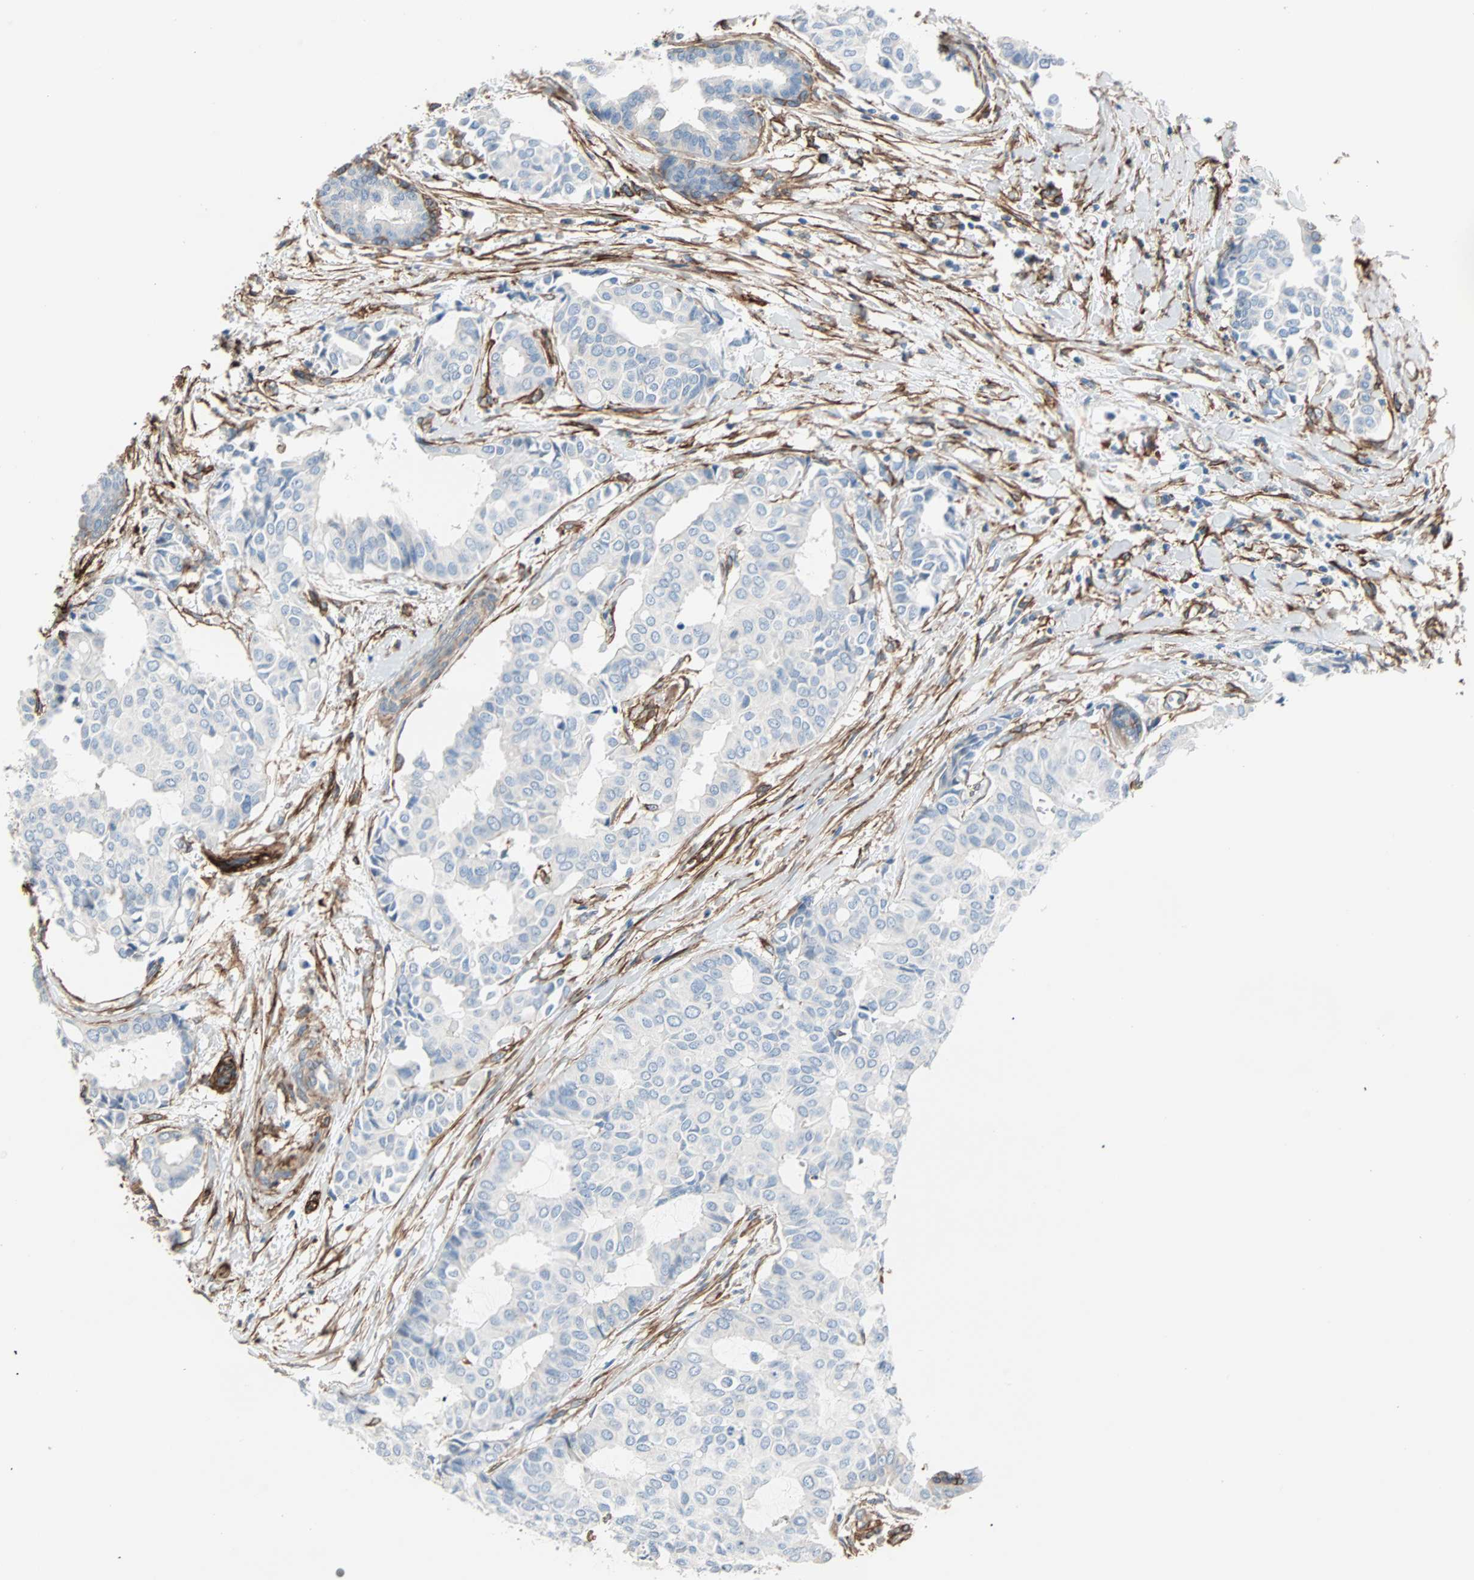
{"staining": {"intensity": "negative", "quantity": "none", "location": "none"}, "tissue": "head and neck cancer", "cell_type": "Tumor cells", "image_type": "cancer", "snomed": [{"axis": "morphology", "description": "Adenocarcinoma, NOS"}, {"axis": "topography", "description": "Salivary gland"}, {"axis": "topography", "description": "Head-Neck"}], "caption": "Protein analysis of head and neck adenocarcinoma reveals no significant expression in tumor cells.", "gene": "EPB41L2", "patient": {"sex": "female", "age": 59}}